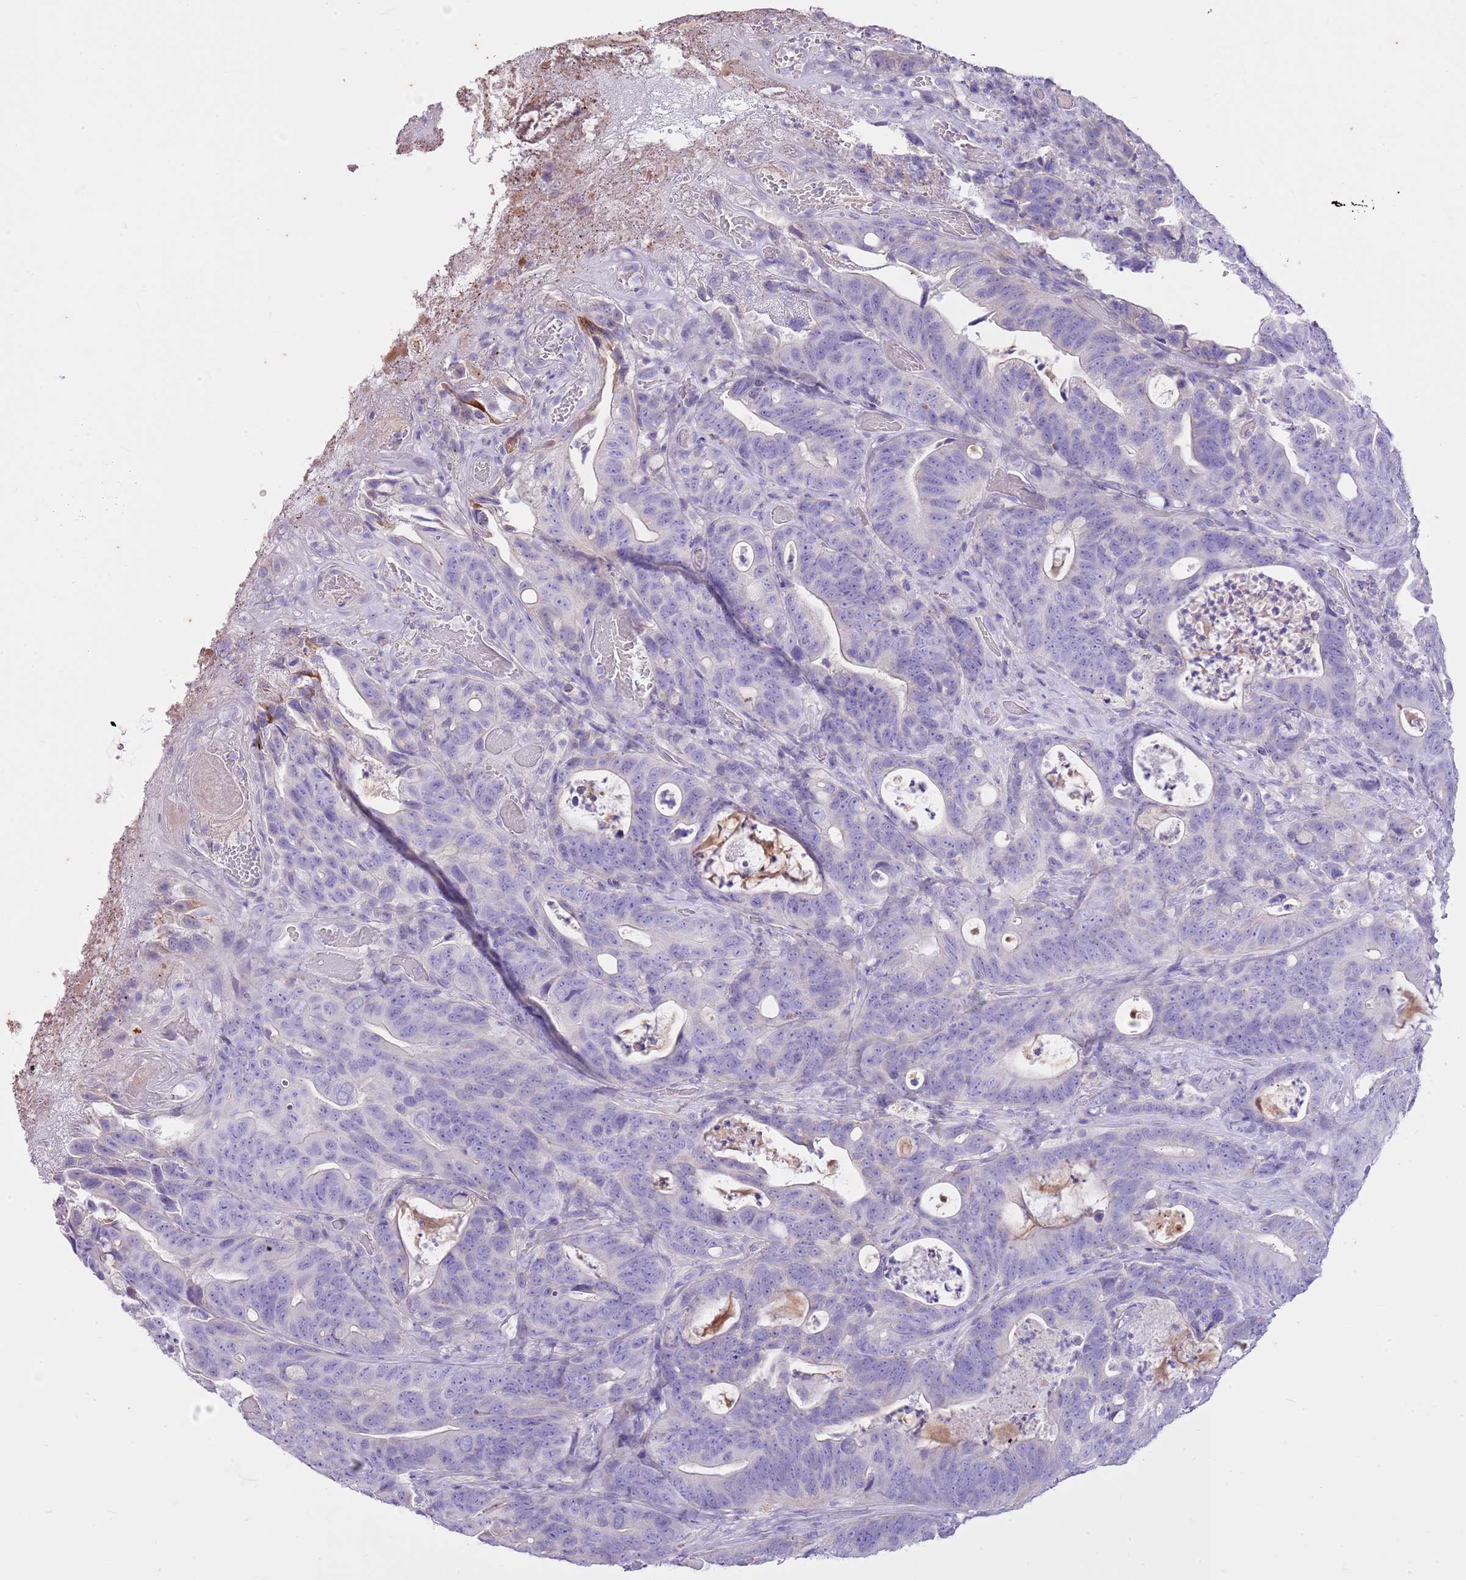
{"staining": {"intensity": "negative", "quantity": "none", "location": "none"}, "tissue": "colorectal cancer", "cell_type": "Tumor cells", "image_type": "cancer", "snomed": [{"axis": "morphology", "description": "Adenocarcinoma, NOS"}, {"axis": "topography", "description": "Colon"}], "caption": "A histopathology image of adenocarcinoma (colorectal) stained for a protein exhibits no brown staining in tumor cells. (IHC, brightfield microscopy, high magnification).", "gene": "CNPPD1", "patient": {"sex": "female", "age": 82}}